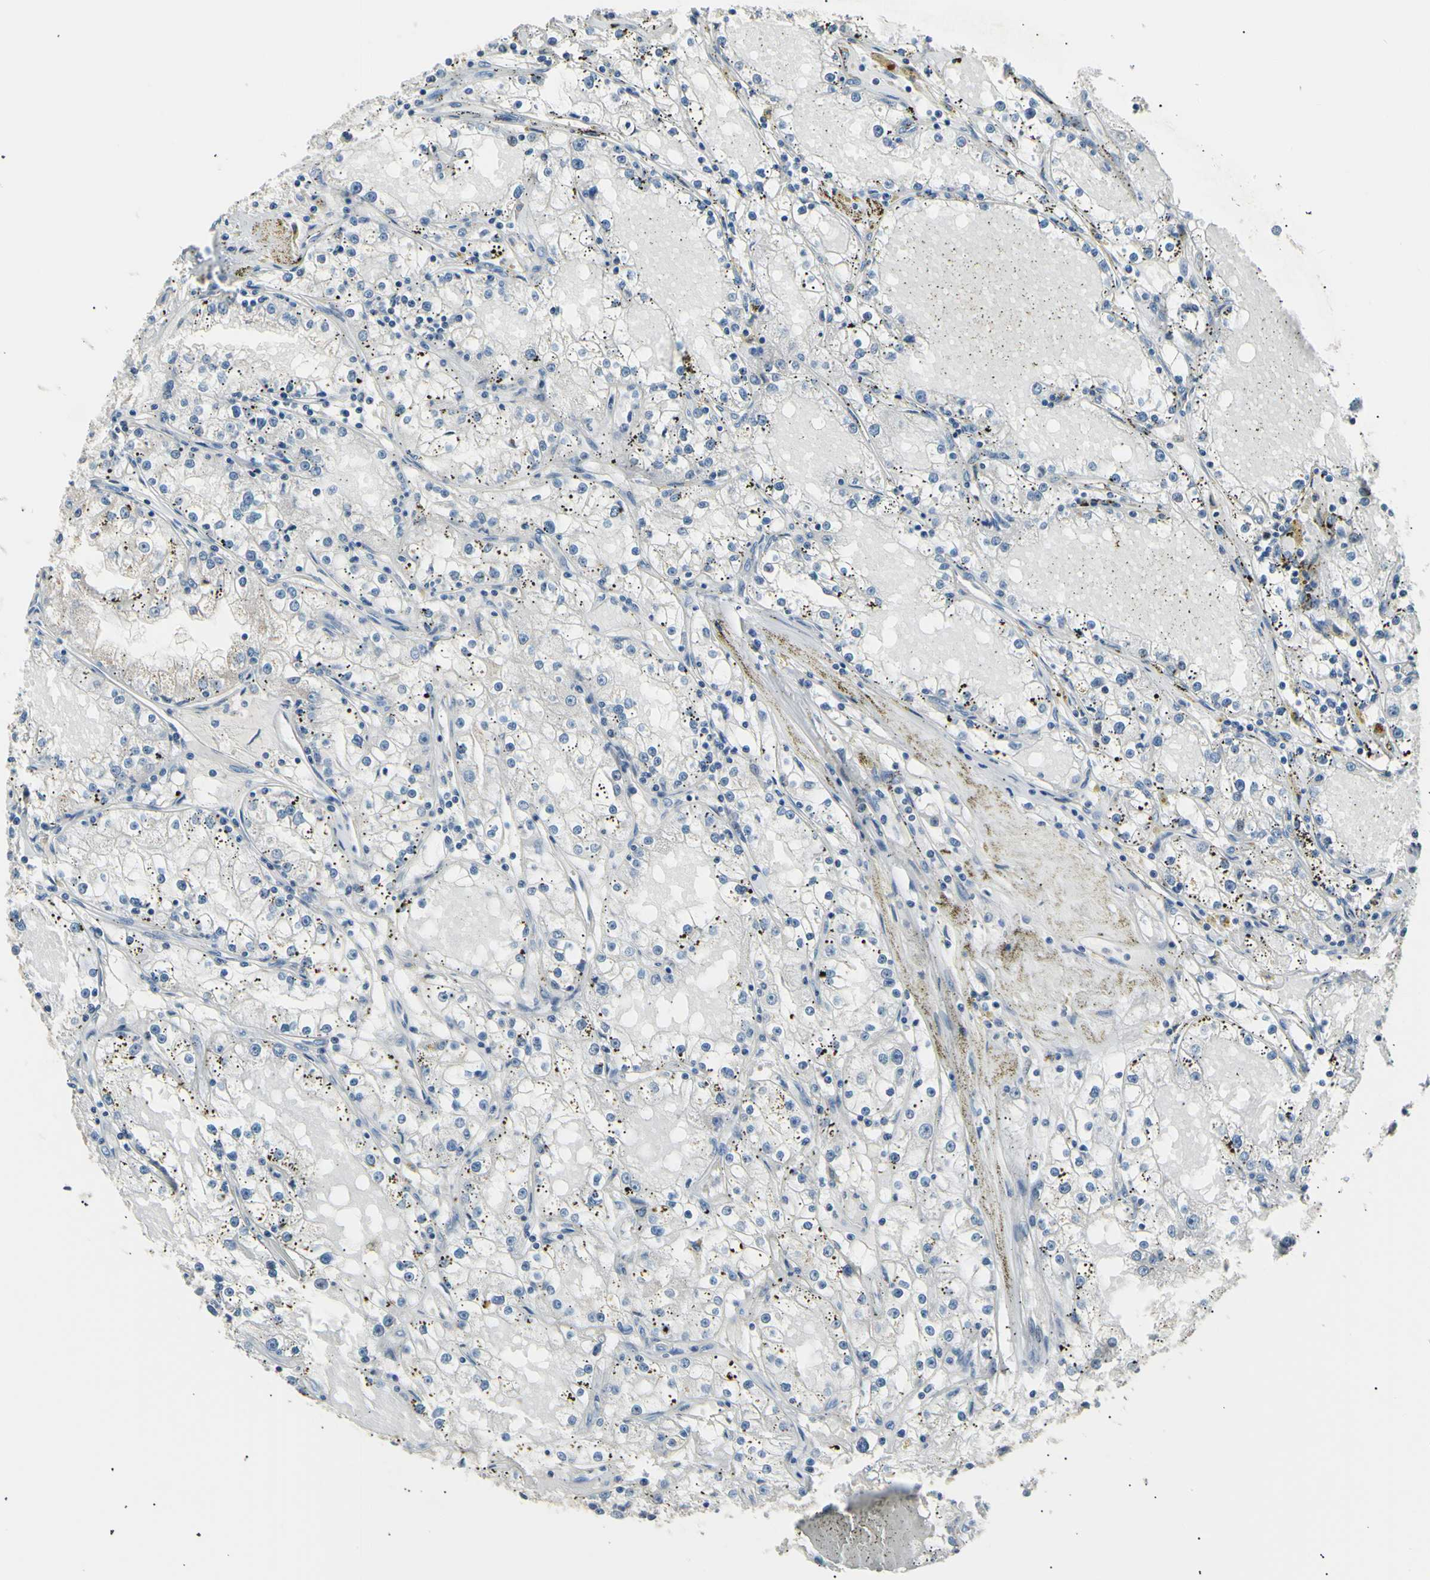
{"staining": {"intensity": "negative", "quantity": "none", "location": "none"}, "tissue": "renal cancer", "cell_type": "Tumor cells", "image_type": "cancer", "snomed": [{"axis": "morphology", "description": "Adenocarcinoma, NOS"}, {"axis": "topography", "description": "Kidney"}], "caption": "Renal adenocarcinoma stained for a protein using immunohistochemistry (IHC) exhibits no staining tumor cells.", "gene": "LDLR", "patient": {"sex": "male", "age": 56}}